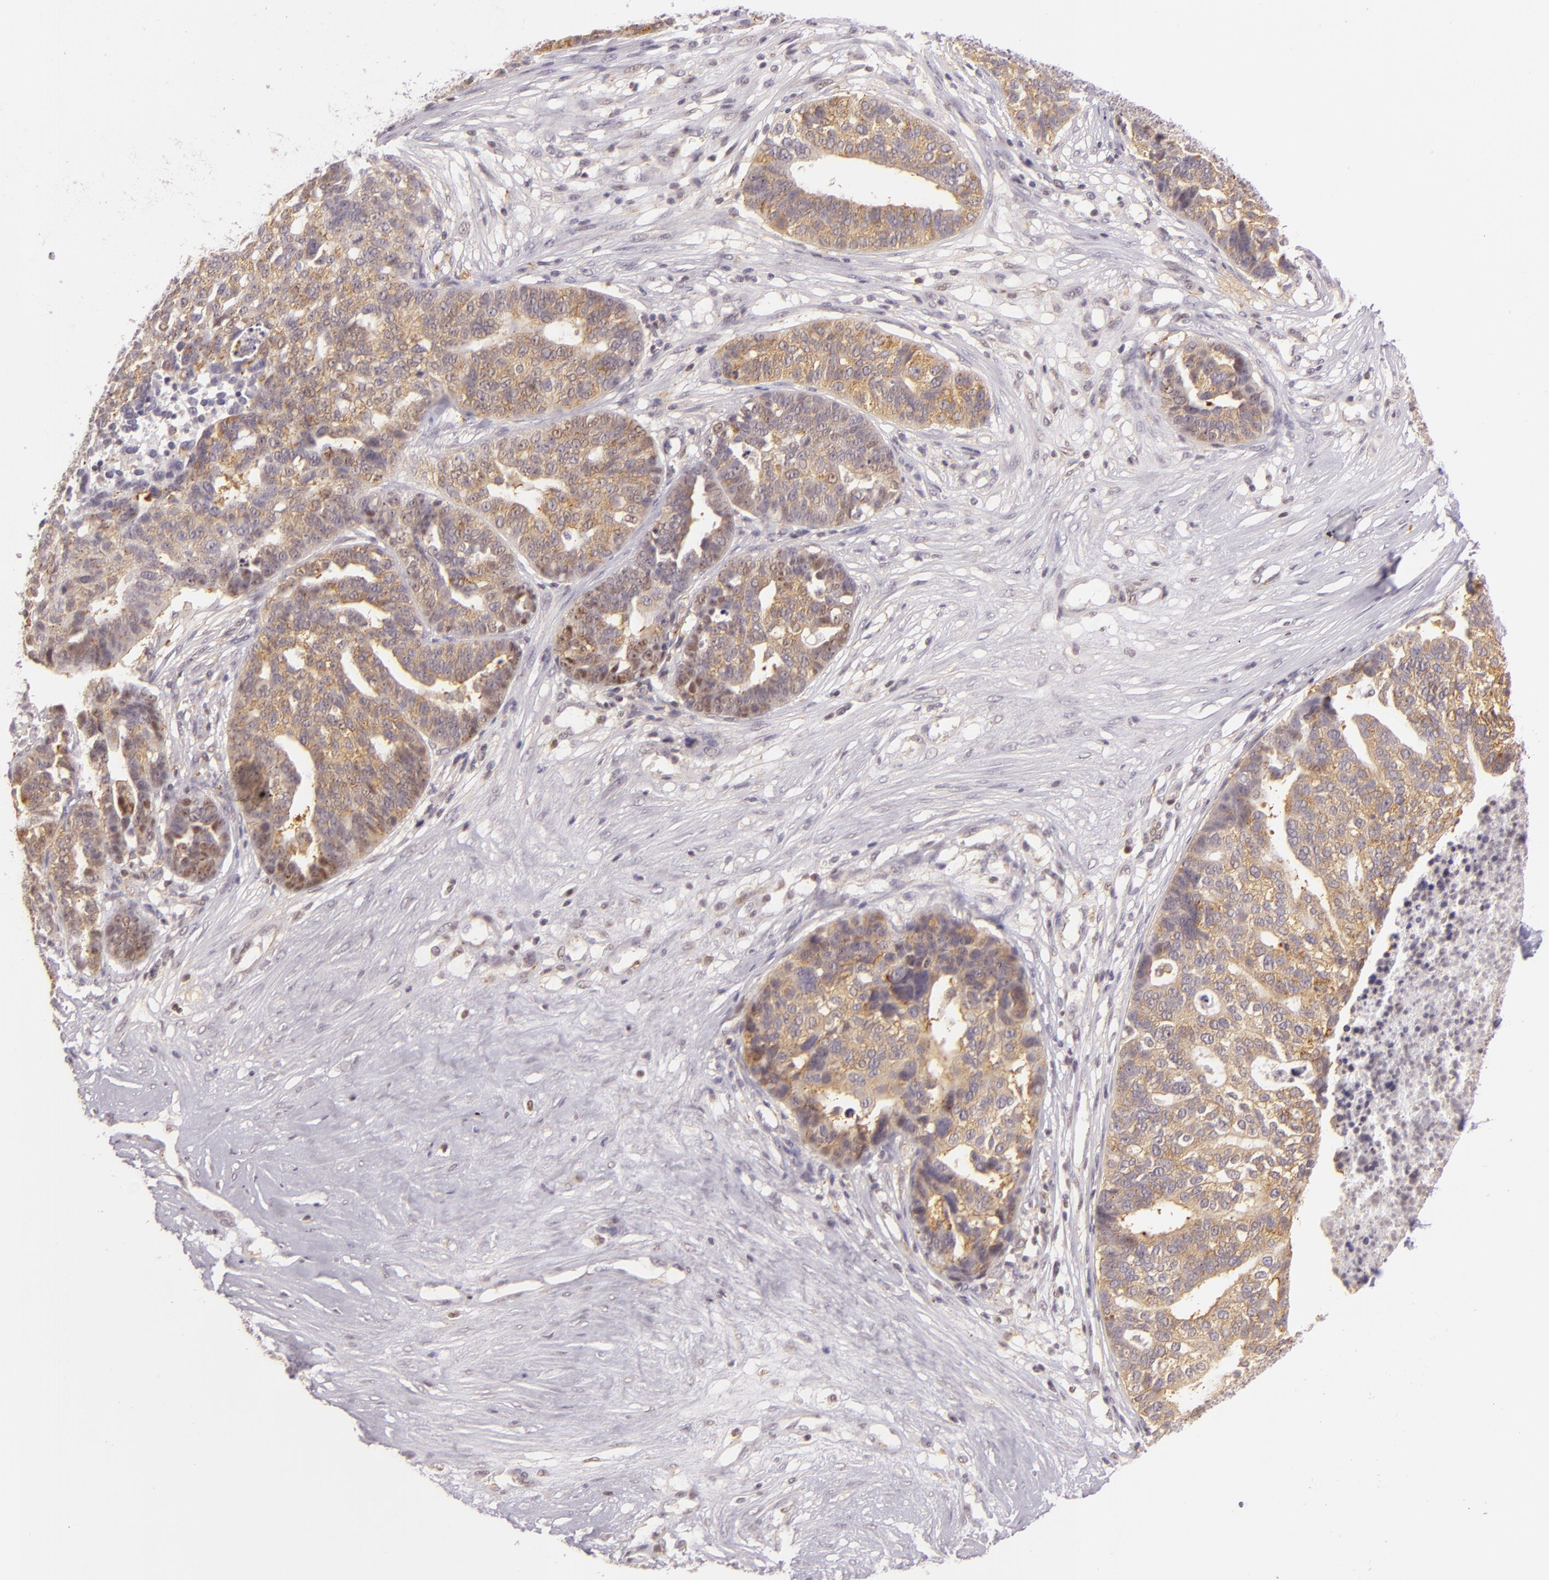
{"staining": {"intensity": "moderate", "quantity": "<25%", "location": "cytoplasmic/membranous"}, "tissue": "ovarian cancer", "cell_type": "Tumor cells", "image_type": "cancer", "snomed": [{"axis": "morphology", "description": "Cystadenocarcinoma, serous, NOS"}, {"axis": "topography", "description": "Ovary"}], "caption": "IHC image of human ovarian serous cystadenocarcinoma stained for a protein (brown), which shows low levels of moderate cytoplasmic/membranous staining in about <25% of tumor cells.", "gene": "IMPDH1", "patient": {"sex": "female", "age": 59}}